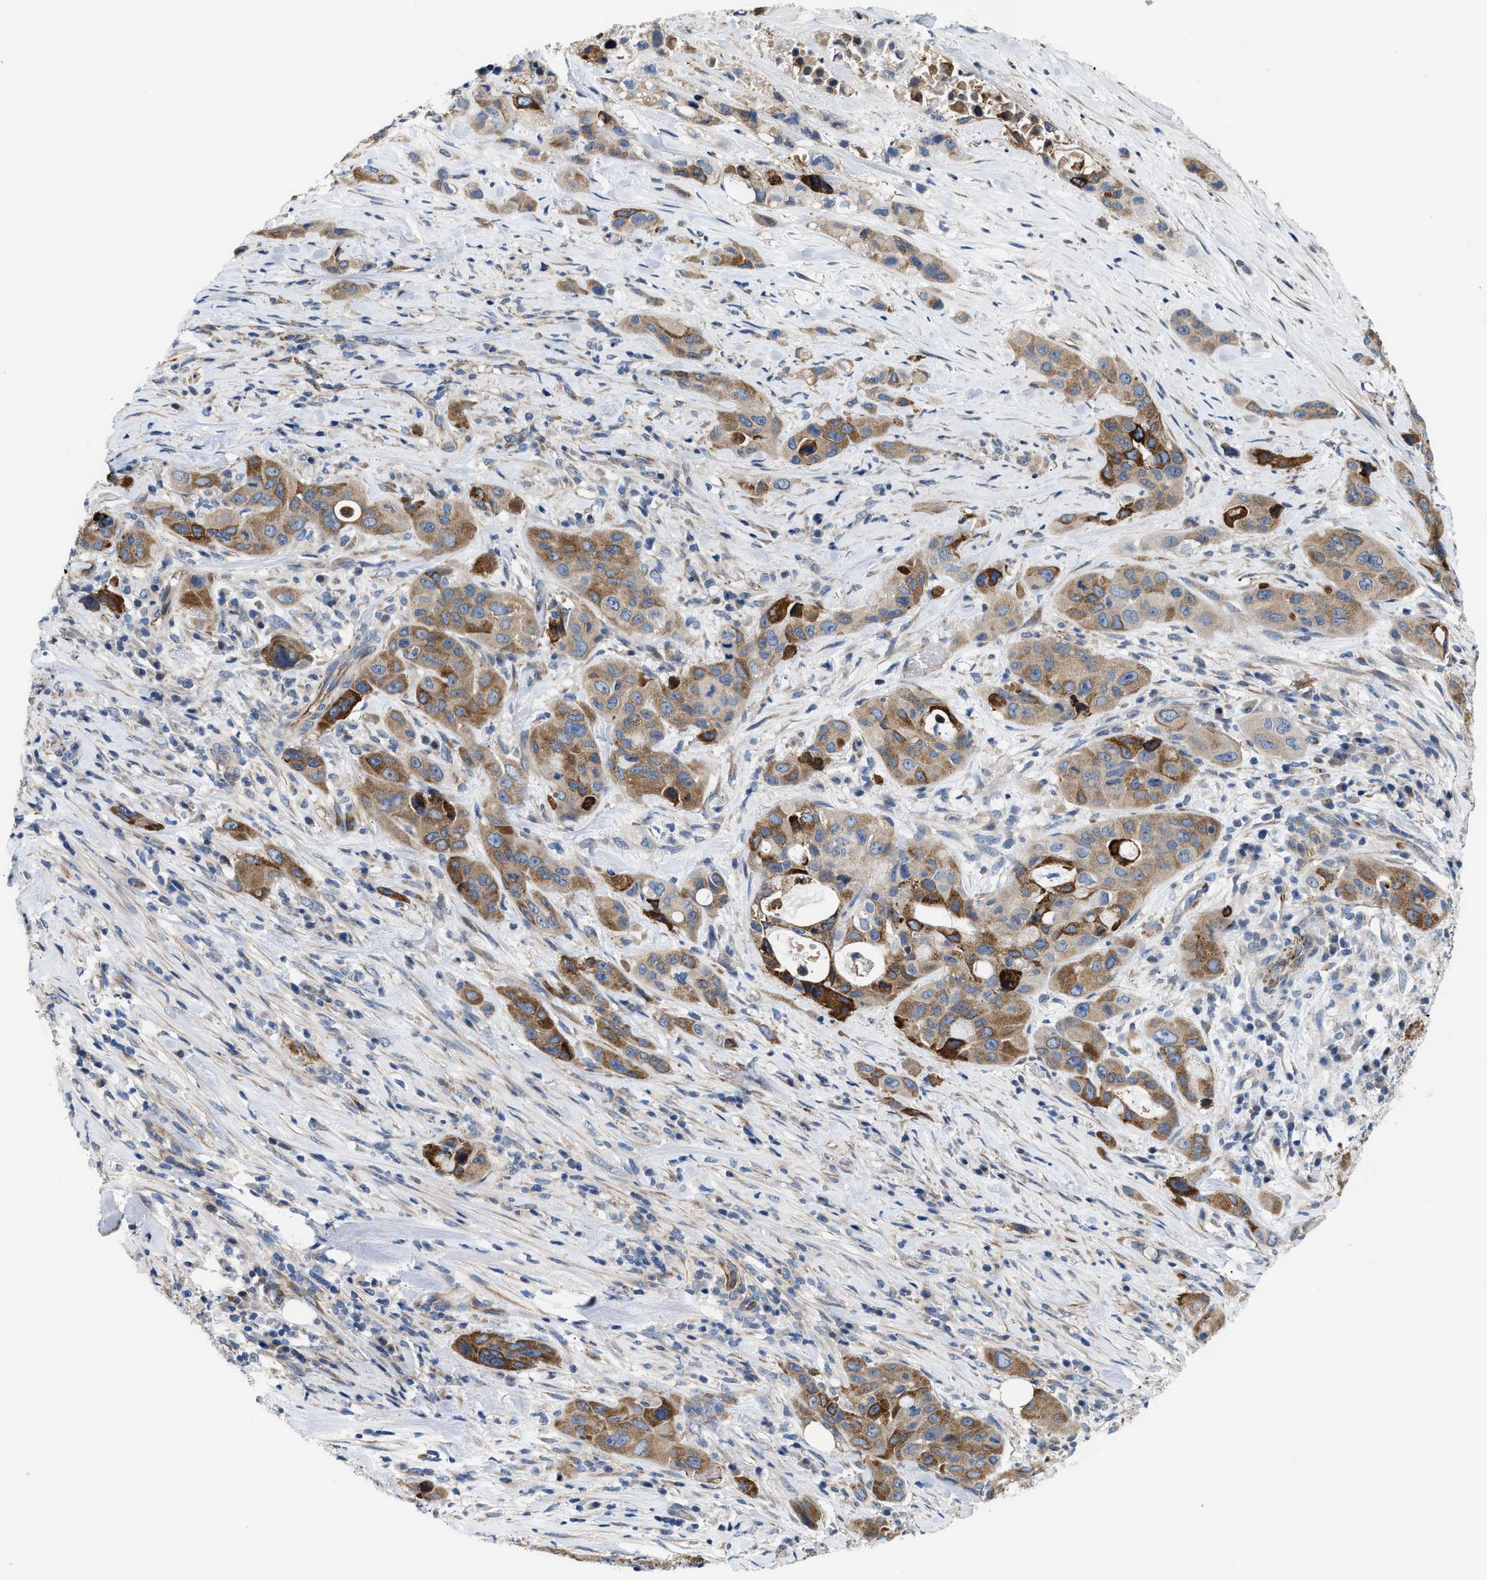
{"staining": {"intensity": "strong", "quantity": ">75%", "location": "cytoplasmic/membranous"}, "tissue": "pancreatic cancer", "cell_type": "Tumor cells", "image_type": "cancer", "snomed": [{"axis": "morphology", "description": "Adenocarcinoma, NOS"}, {"axis": "topography", "description": "Pancreas"}], "caption": "A high-resolution micrograph shows immunohistochemistry staining of pancreatic cancer (adenocarcinoma), which displays strong cytoplasmic/membranous positivity in approximately >75% of tumor cells.", "gene": "TFPI", "patient": {"sex": "male", "age": 53}}